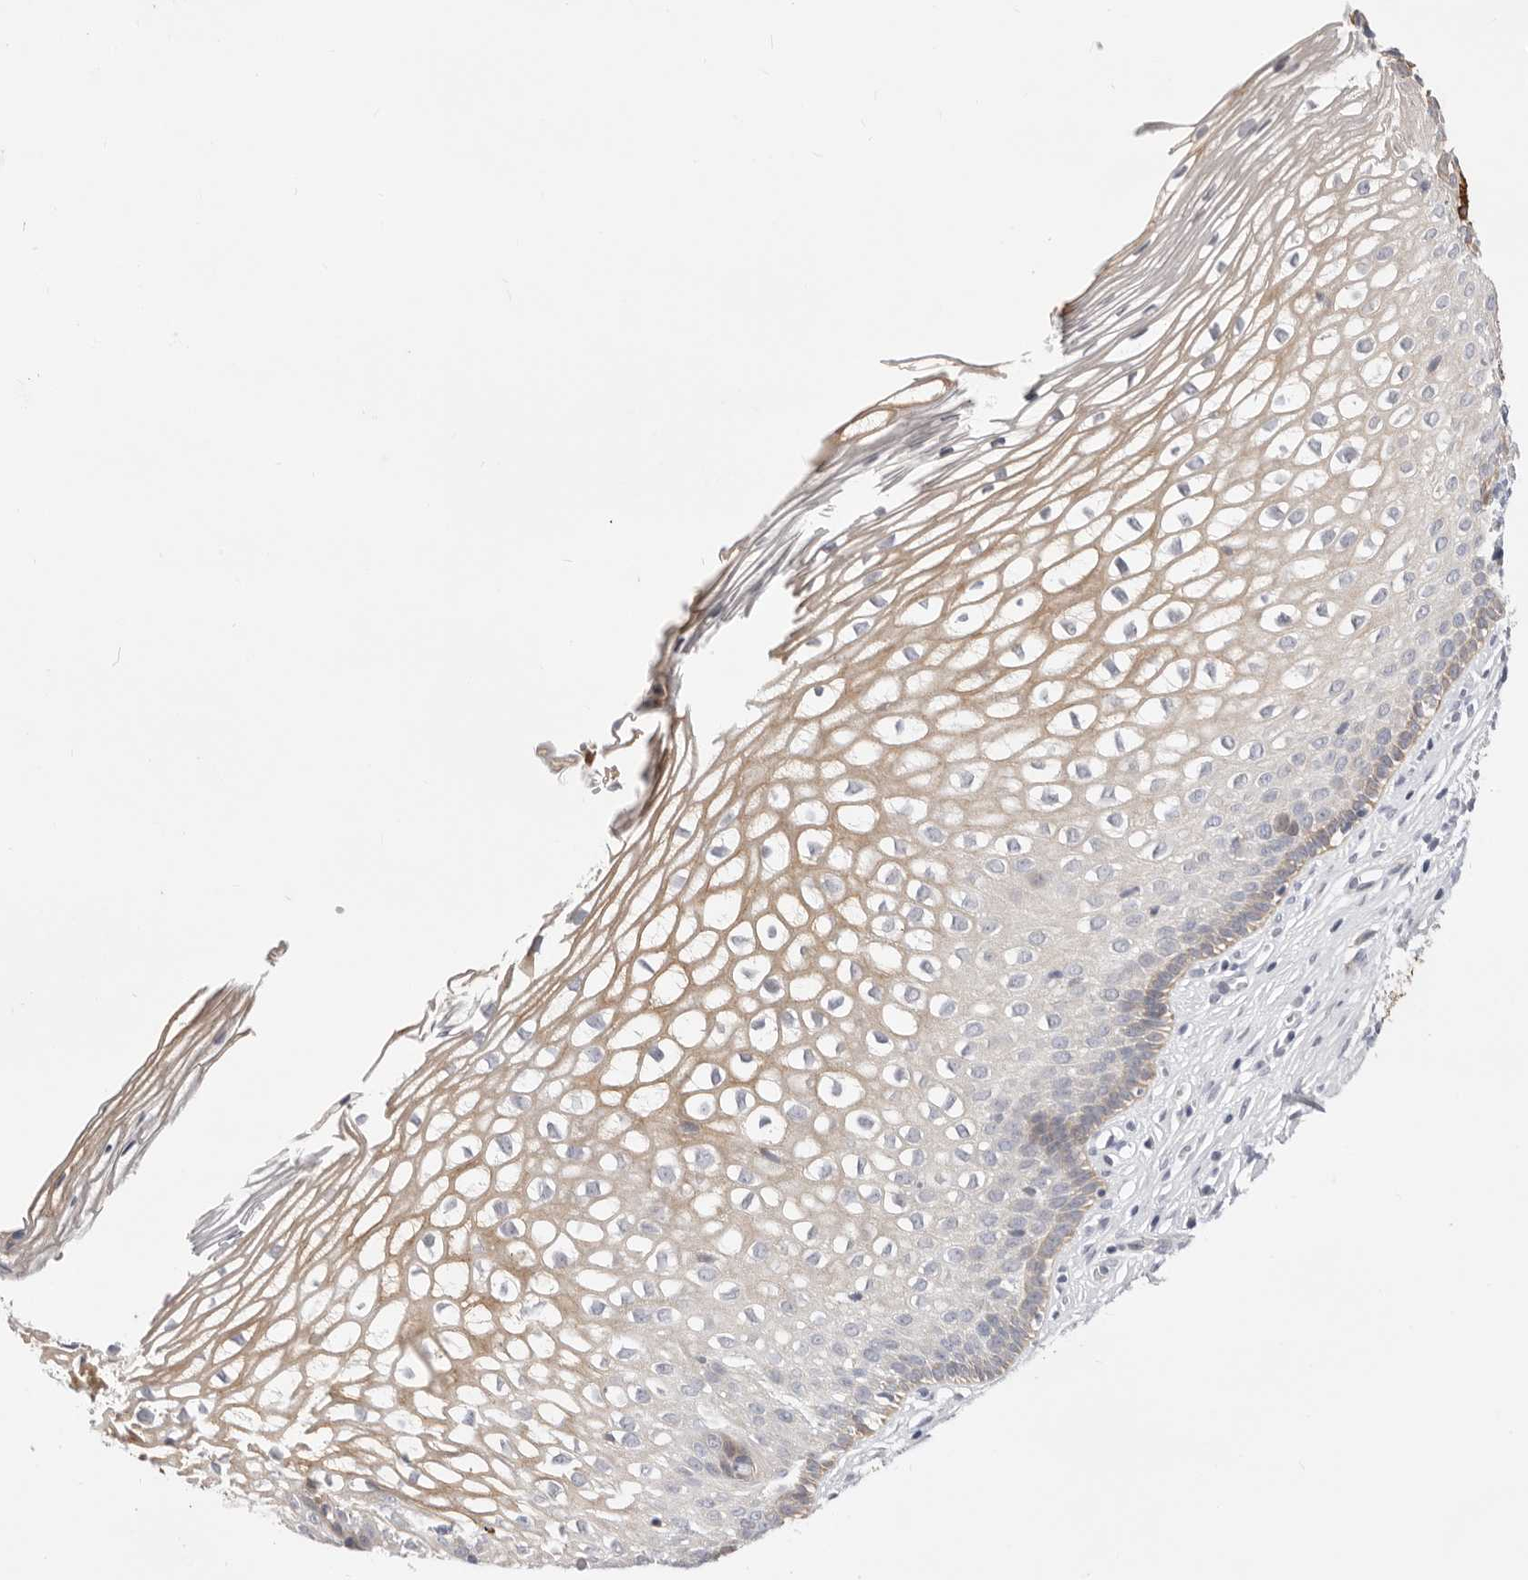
{"staining": {"intensity": "moderate", "quantity": ">75%", "location": "cytoplasmic/membranous"}, "tissue": "cervix", "cell_type": "Glandular cells", "image_type": "normal", "snomed": [{"axis": "morphology", "description": "Normal tissue, NOS"}, {"axis": "topography", "description": "Cervix"}], "caption": "An image of human cervix stained for a protein shows moderate cytoplasmic/membranous brown staining in glandular cells. (DAB = brown stain, brightfield microscopy at high magnification).", "gene": "USH1C", "patient": {"sex": "female", "age": 27}}